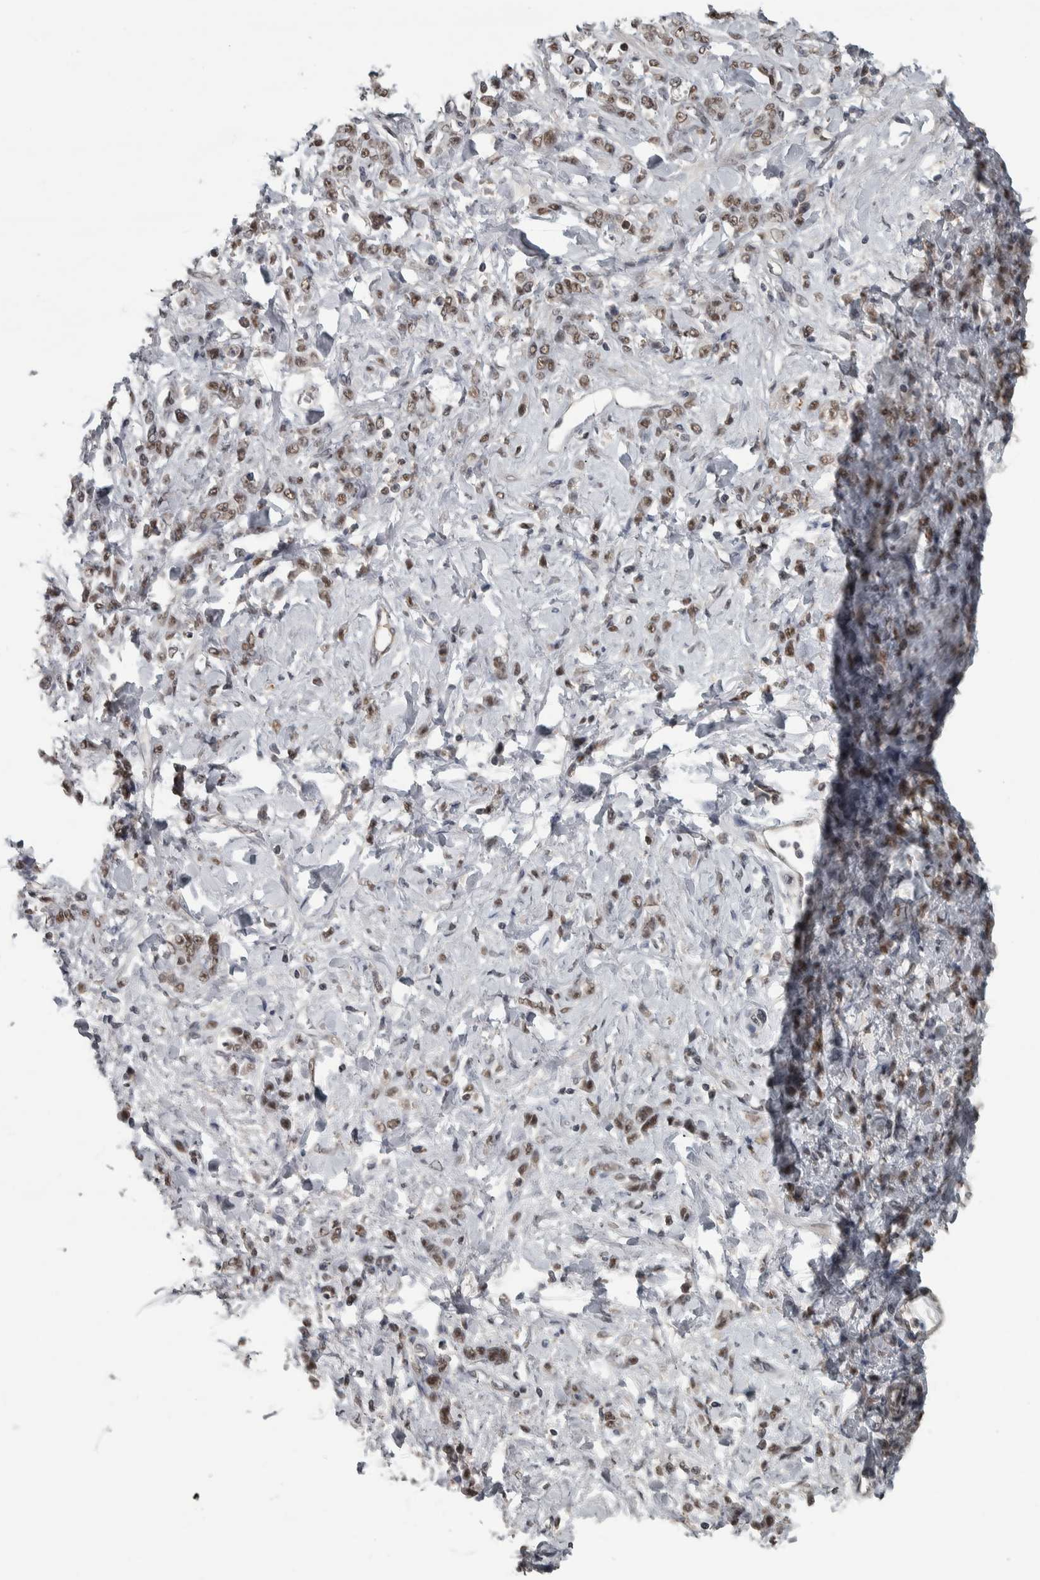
{"staining": {"intensity": "moderate", "quantity": ">75%", "location": "nuclear"}, "tissue": "stomach cancer", "cell_type": "Tumor cells", "image_type": "cancer", "snomed": [{"axis": "morphology", "description": "Normal tissue, NOS"}, {"axis": "morphology", "description": "Adenocarcinoma, NOS"}, {"axis": "topography", "description": "Stomach"}], "caption": "A high-resolution image shows immunohistochemistry staining of stomach adenocarcinoma, which reveals moderate nuclear positivity in about >75% of tumor cells.", "gene": "DDX42", "patient": {"sex": "male", "age": 82}}